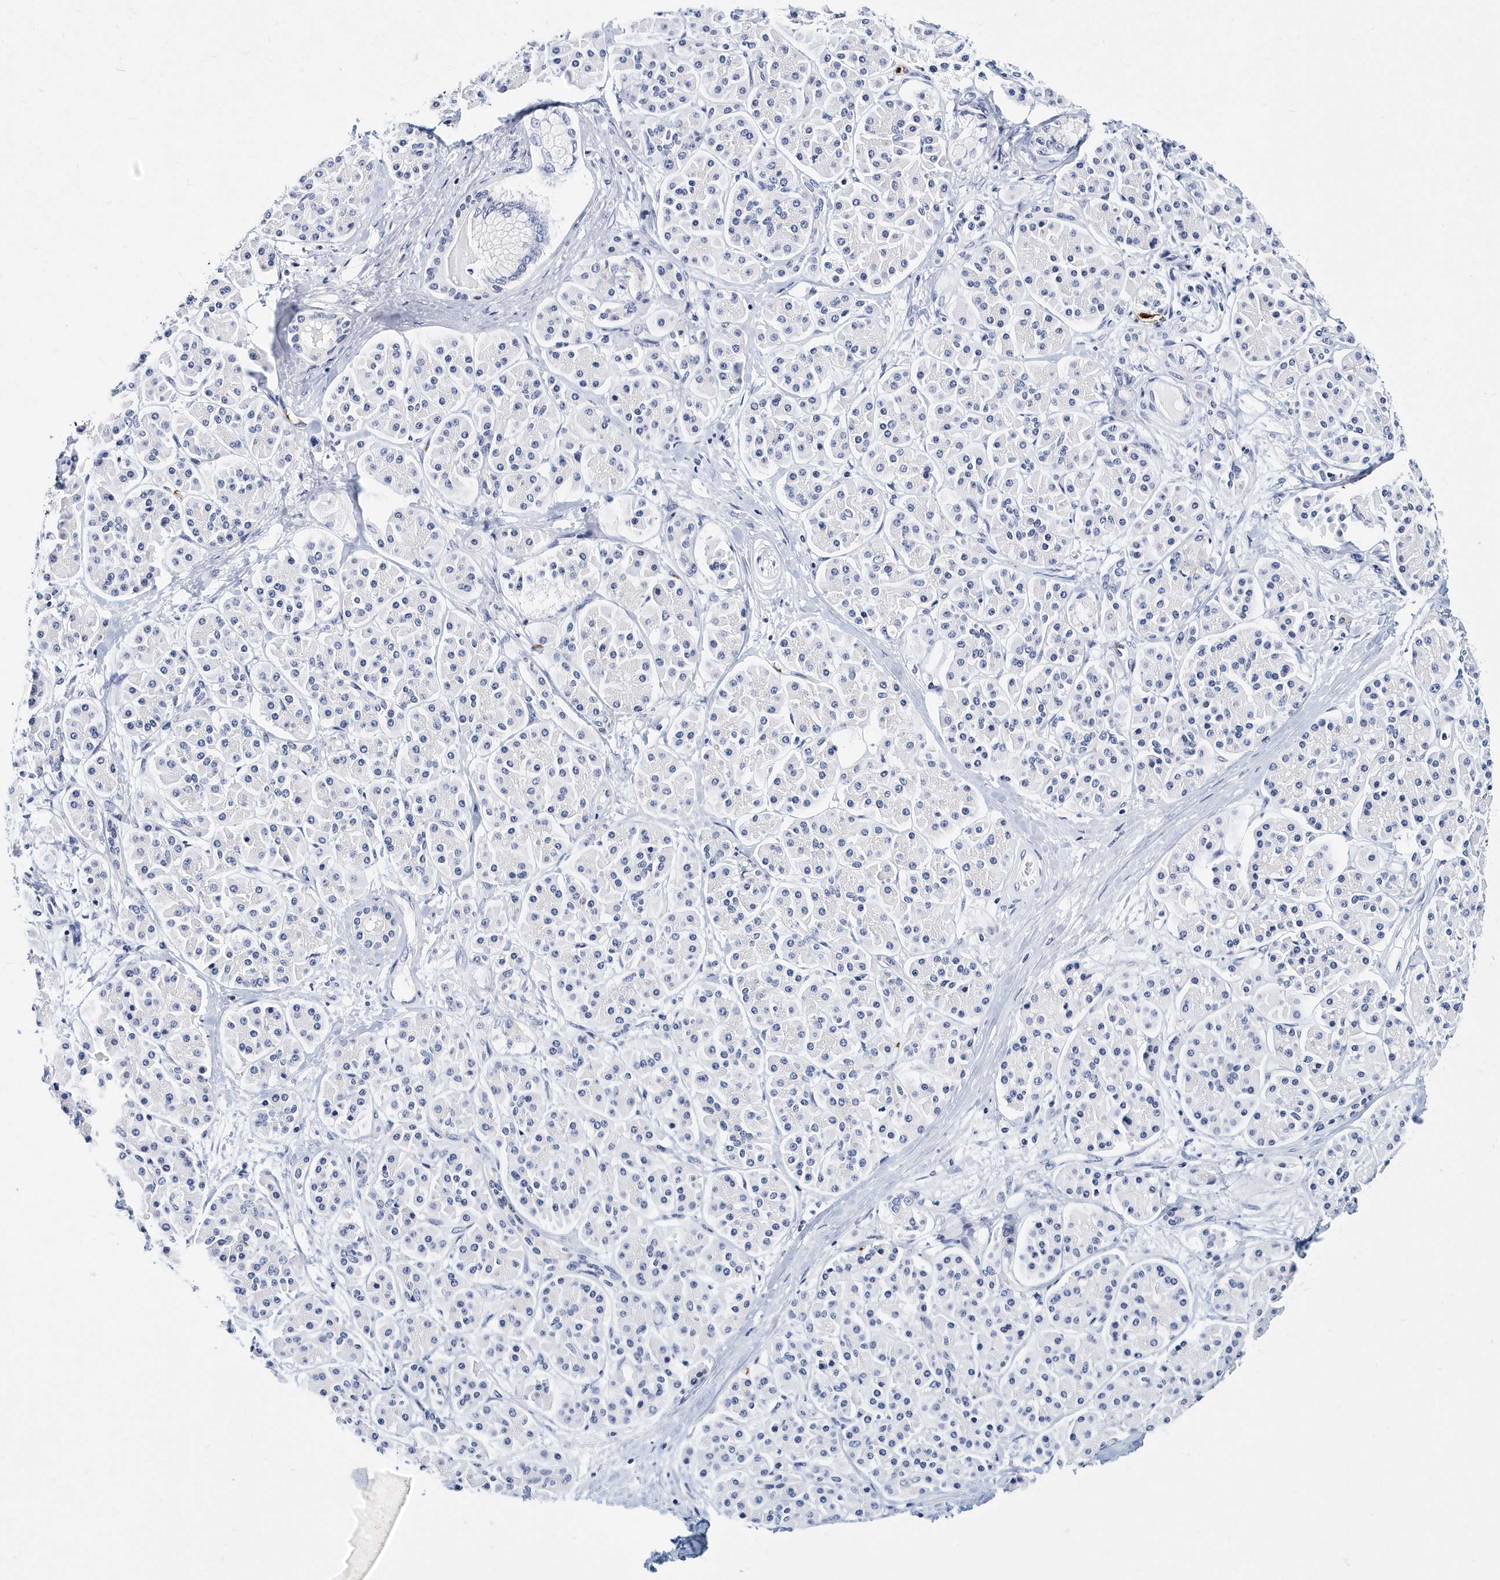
{"staining": {"intensity": "negative", "quantity": "none", "location": "none"}, "tissue": "pancreatic cancer", "cell_type": "Tumor cells", "image_type": "cancer", "snomed": [{"axis": "morphology", "description": "Adenocarcinoma, NOS"}, {"axis": "topography", "description": "Pancreas"}], "caption": "This is an IHC histopathology image of pancreatic adenocarcinoma. There is no staining in tumor cells.", "gene": "ITGA2B", "patient": {"sex": "female", "age": 73}}